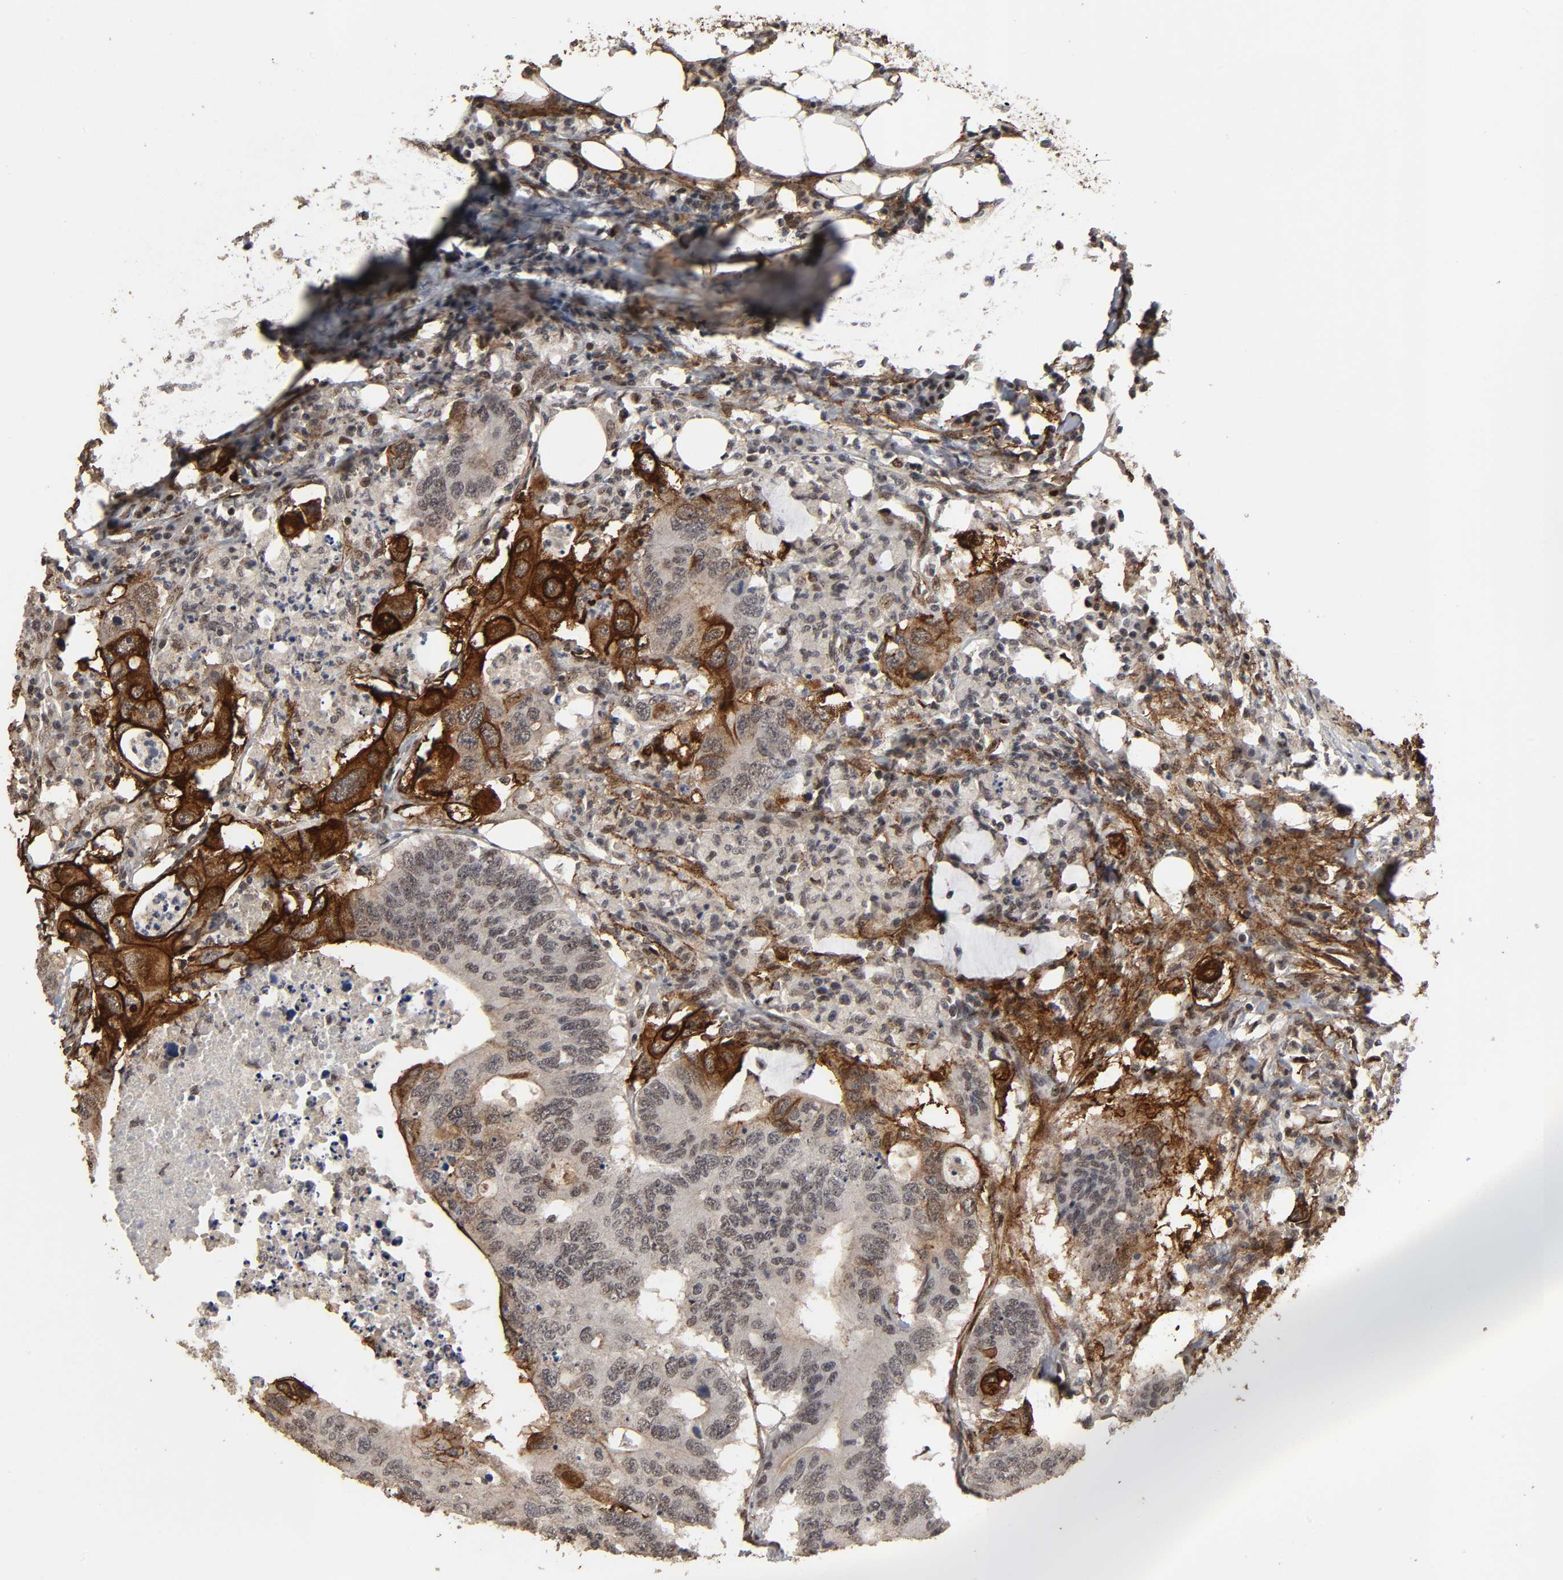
{"staining": {"intensity": "strong", "quantity": "<25%", "location": "cytoplasmic/membranous,nuclear"}, "tissue": "colorectal cancer", "cell_type": "Tumor cells", "image_type": "cancer", "snomed": [{"axis": "morphology", "description": "Adenocarcinoma, NOS"}, {"axis": "topography", "description": "Colon"}], "caption": "Protein staining demonstrates strong cytoplasmic/membranous and nuclear staining in about <25% of tumor cells in colorectal adenocarcinoma. (DAB (3,3'-diaminobenzidine) = brown stain, brightfield microscopy at high magnification).", "gene": "AHNAK2", "patient": {"sex": "male", "age": 71}}